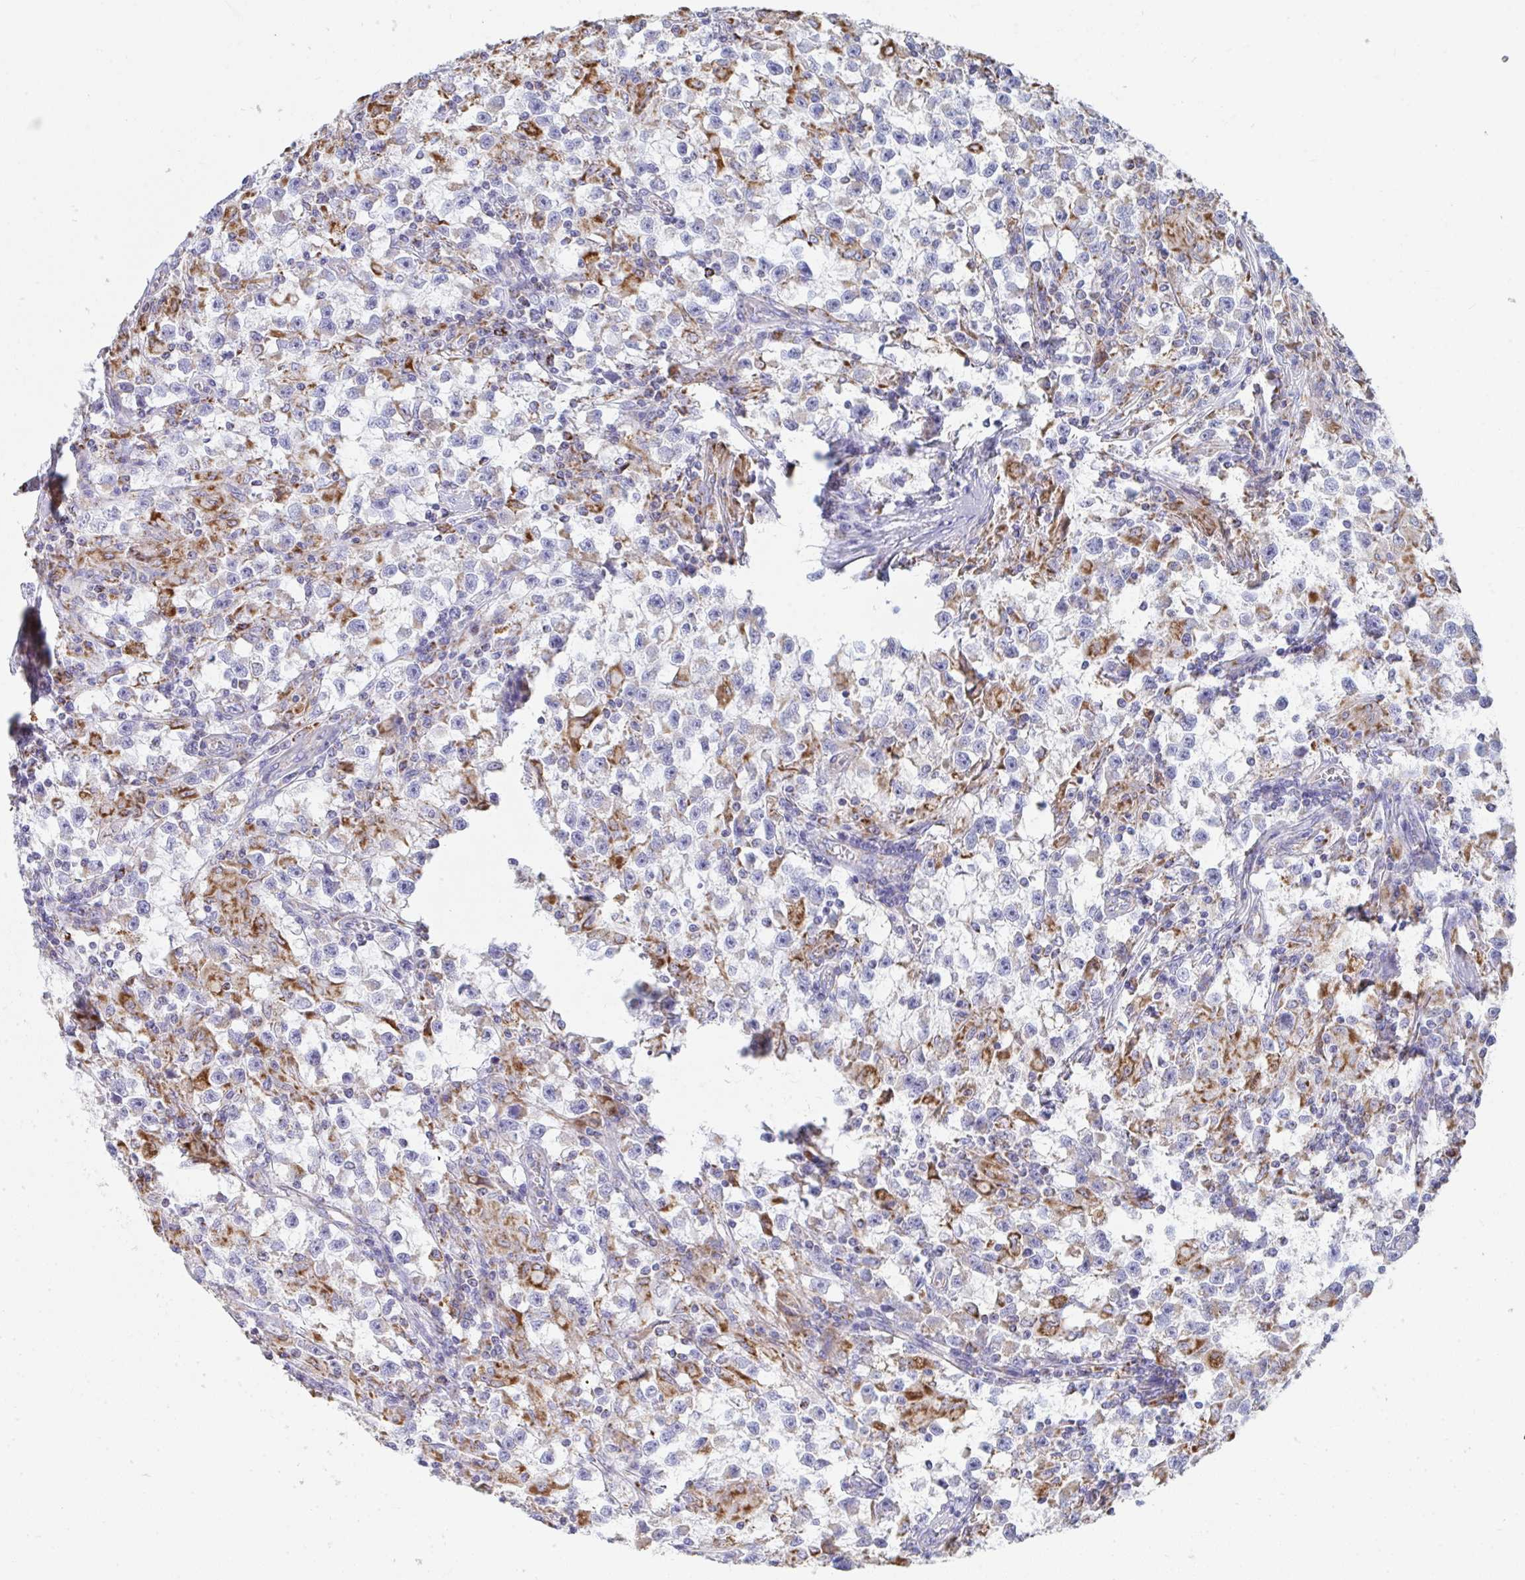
{"staining": {"intensity": "negative", "quantity": "none", "location": "none"}, "tissue": "testis cancer", "cell_type": "Tumor cells", "image_type": "cancer", "snomed": [{"axis": "morphology", "description": "Seminoma, NOS"}, {"axis": "topography", "description": "Testis"}], "caption": "DAB immunohistochemical staining of testis cancer reveals no significant positivity in tumor cells.", "gene": "AIFM1", "patient": {"sex": "male", "age": 31}}